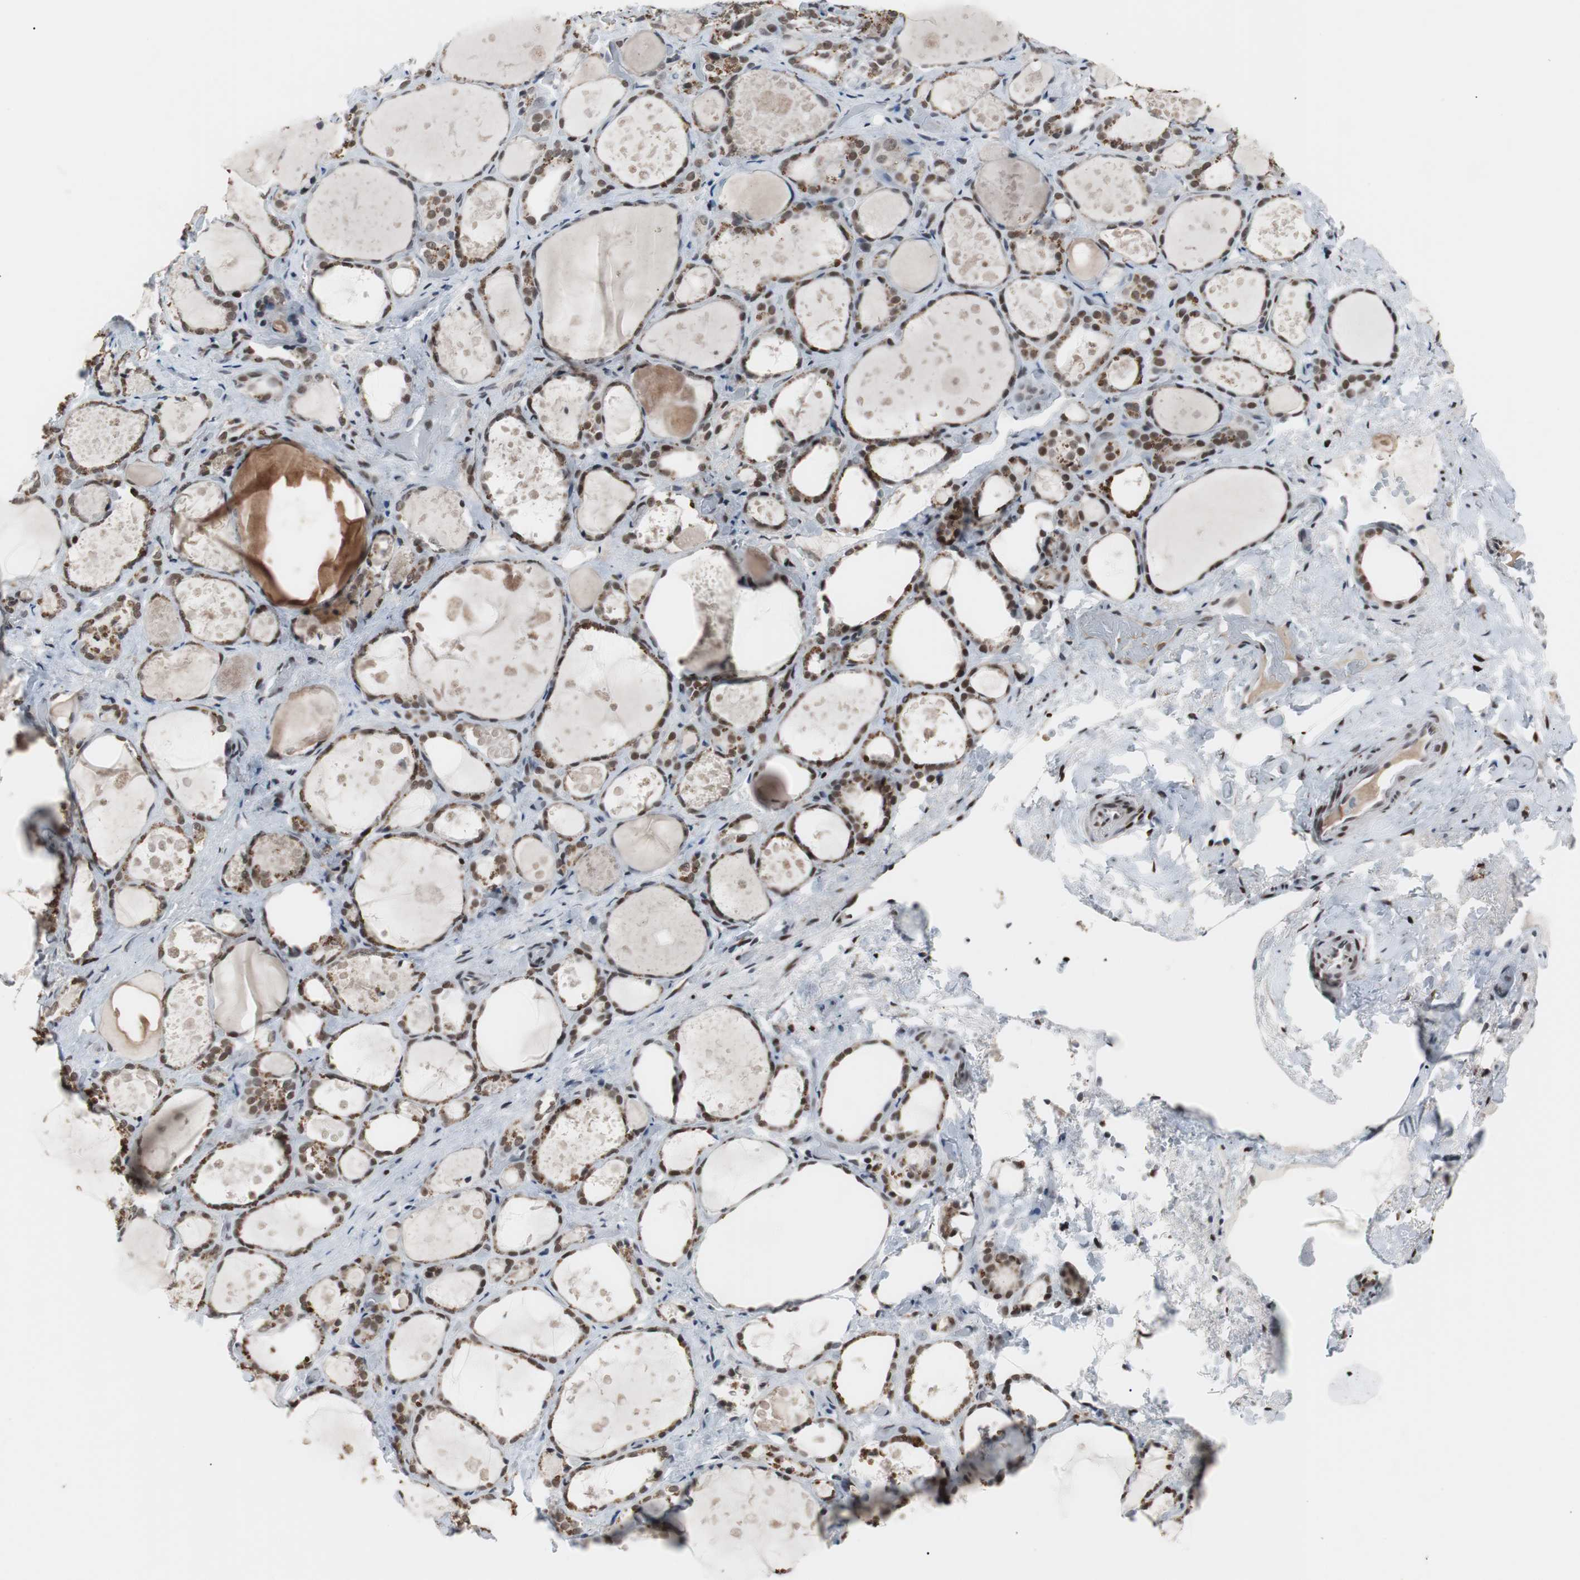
{"staining": {"intensity": "strong", "quantity": ">75%", "location": "nuclear"}, "tissue": "thyroid gland", "cell_type": "Glandular cells", "image_type": "normal", "snomed": [{"axis": "morphology", "description": "Normal tissue, NOS"}, {"axis": "topography", "description": "Thyroid gland"}], "caption": "This micrograph demonstrates immunohistochemistry staining of unremarkable thyroid gland, with high strong nuclear staining in approximately >75% of glandular cells.", "gene": "ZHX2", "patient": {"sex": "female", "age": 75}}